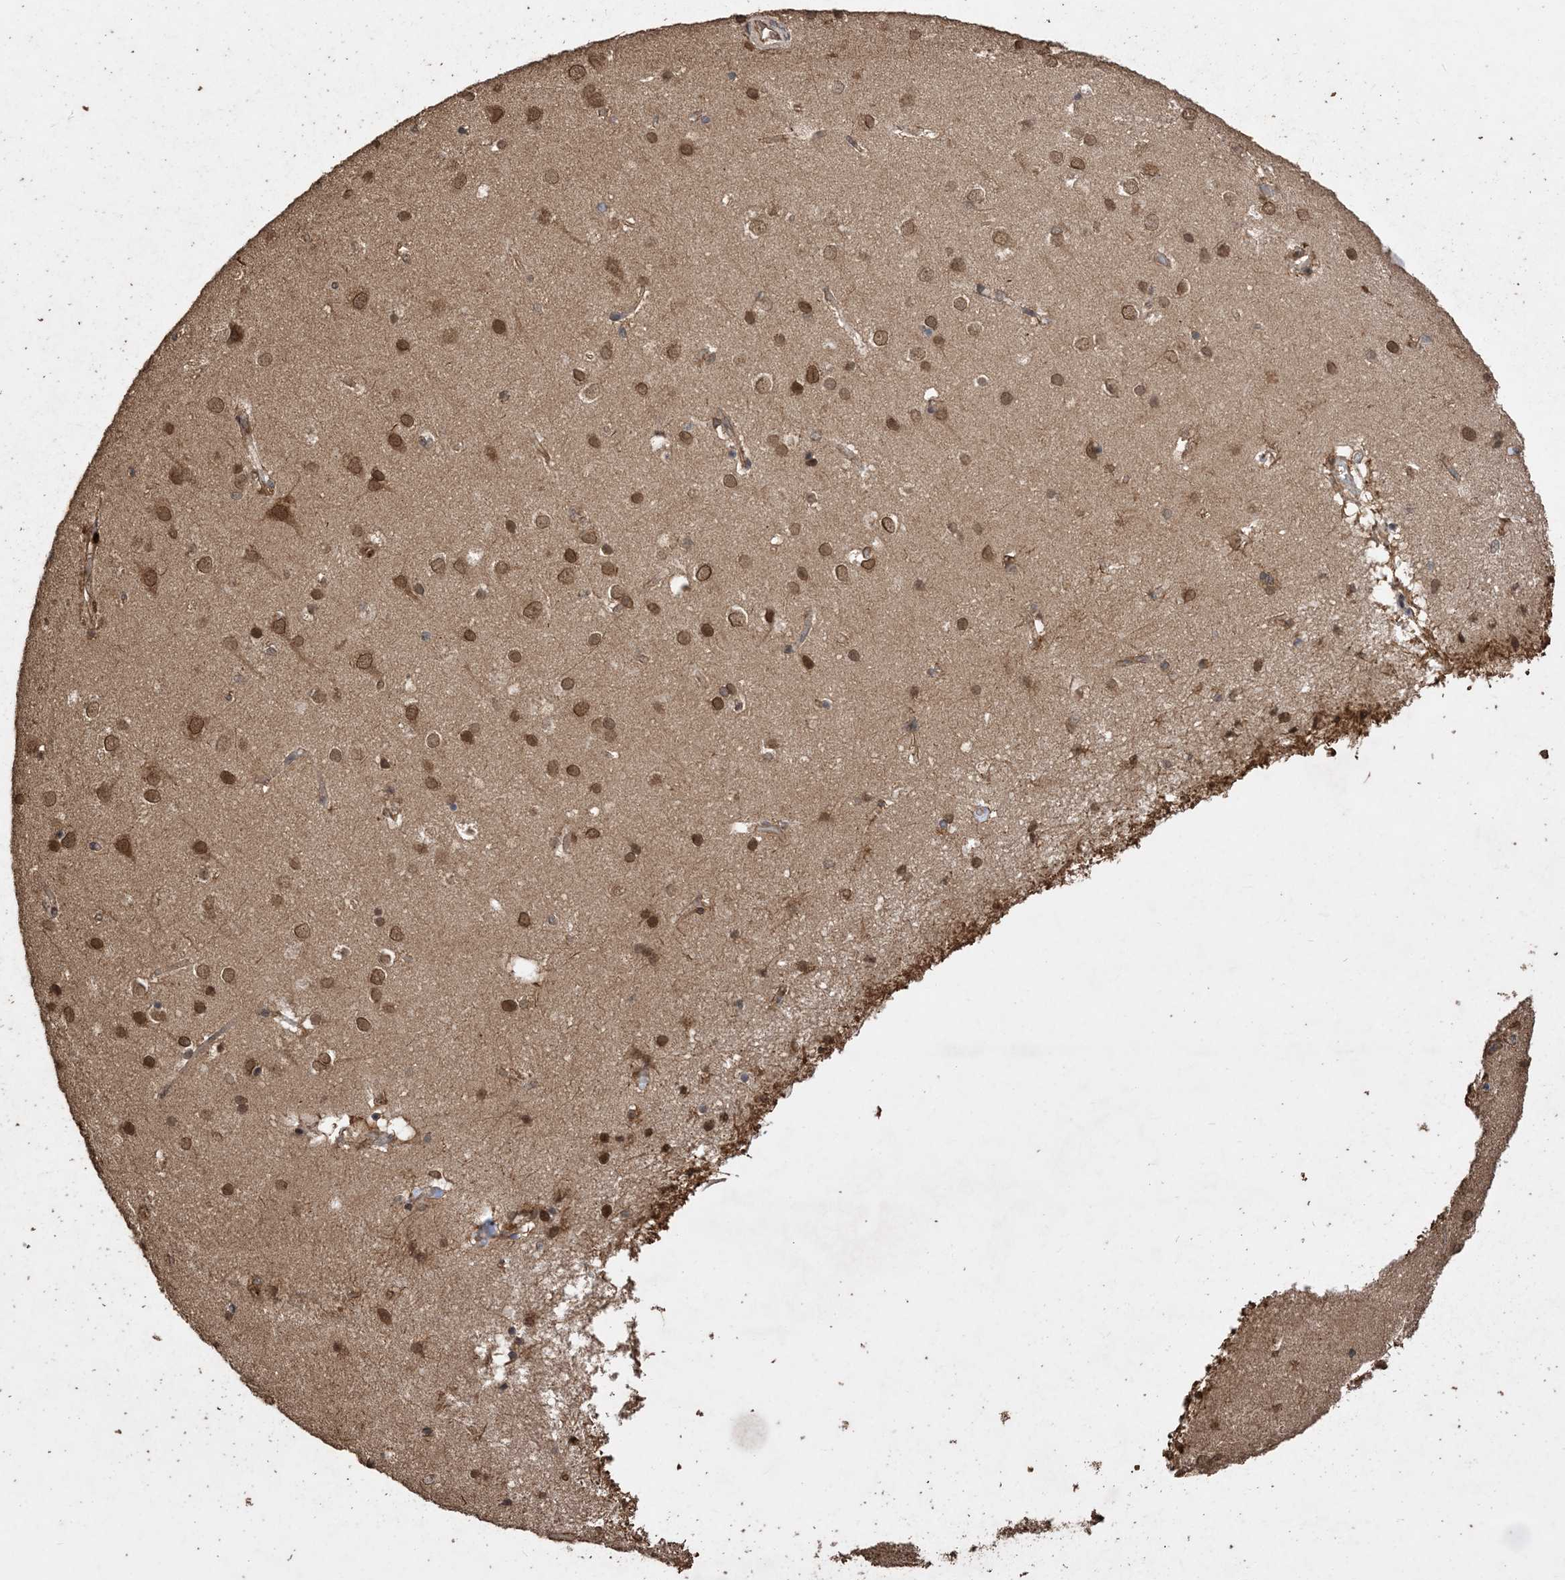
{"staining": {"intensity": "moderate", "quantity": ">75%", "location": "cytoplasmic/membranous"}, "tissue": "cerebral cortex", "cell_type": "Endothelial cells", "image_type": "normal", "snomed": [{"axis": "morphology", "description": "Normal tissue, NOS"}, {"axis": "topography", "description": "Cerebral cortex"}], "caption": "Endothelial cells display medium levels of moderate cytoplasmic/membranous expression in about >75% of cells in normal cerebral cortex. (DAB IHC, brown staining for protein, blue staining for nuclei).", "gene": "ZKSCAN5", "patient": {"sex": "male", "age": 54}}